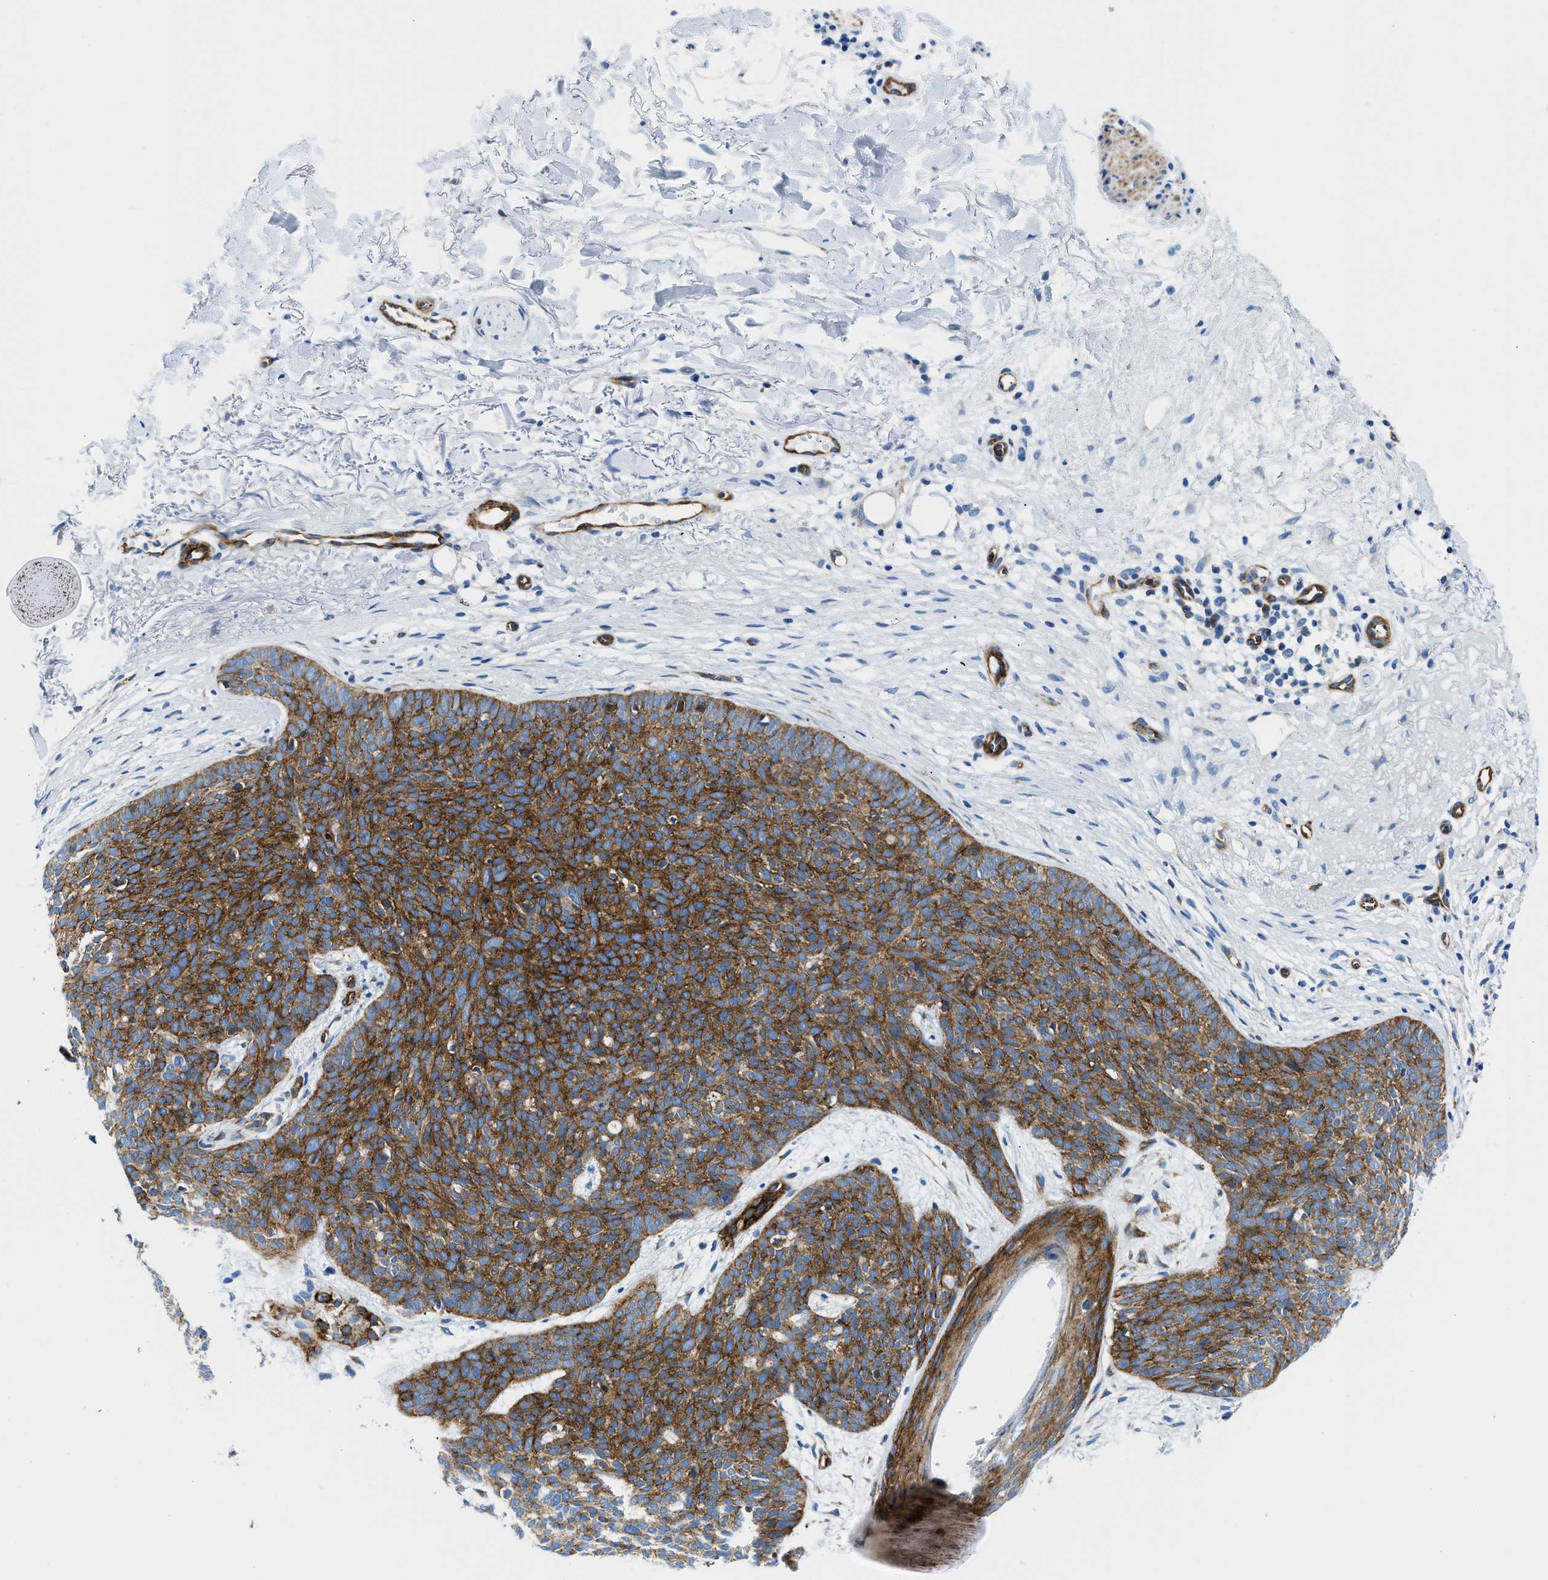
{"staining": {"intensity": "strong", "quantity": ">75%", "location": "cytoplasmic/membranous"}, "tissue": "skin cancer", "cell_type": "Tumor cells", "image_type": "cancer", "snomed": [{"axis": "morphology", "description": "Normal tissue, NOS"}, {"axis": "morphology", "description": "Basal cell carcinoma"}, {"axis": "topography", "description": "Skin"}], "caption": "High-power microscopy captured an IHC micrograph of skin cancer, revealing strong cytoplasmic/membranous staining in approximately >75% of tumor cells.", "gene": "CUTA", "patient": {"sex": "female", "age": 70}}